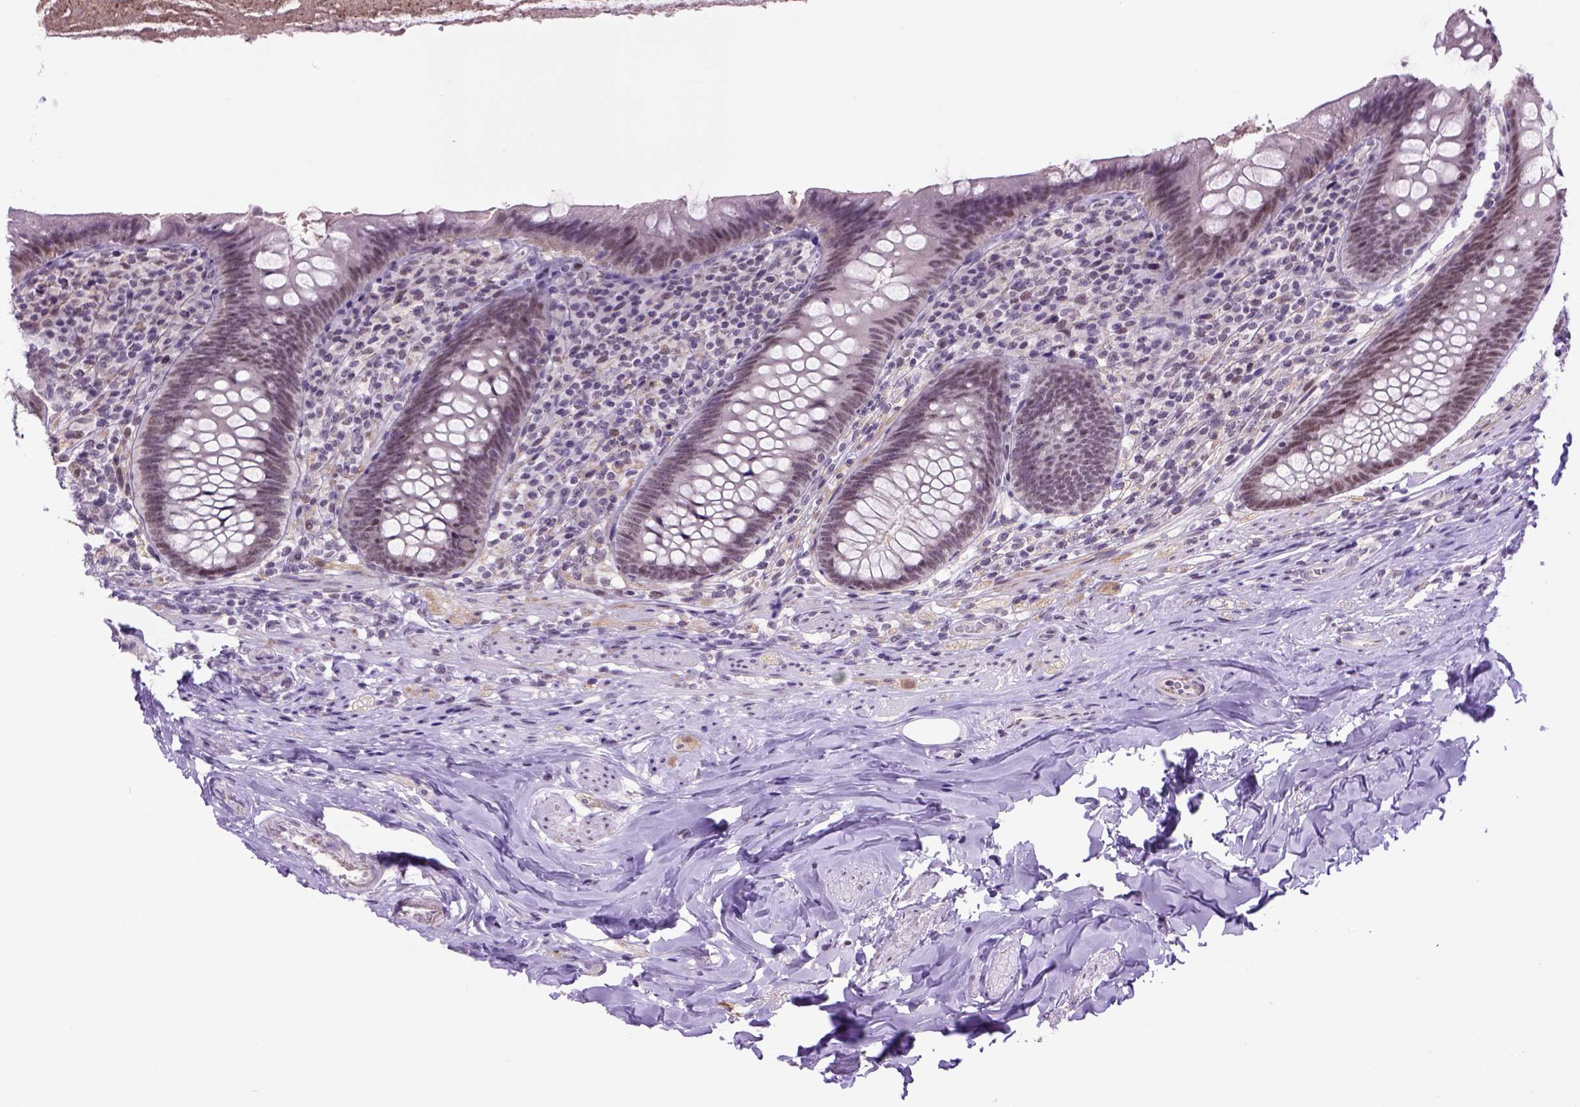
{"staining": {"intensity": "weak", "quantity": "25%-75%", "location": "nuclear"}, "tissue": "appendix", "cell_type": "Glandular cells", "image_type": "normal", "snomed": [{"axis": "morphology", "description": "Normal tissue, NOS"}, {"axis": "topography", "description": "Appendix"}], "caption": "IHC of unremarkable human appendix shows low levels of weak nuclear expression in about 25%-75% of glandular cells. (DAB IHC with brightfield microscopy, high magnification).", "gene": "TBPL1", "patient": {"sex": "male", "age": 47}}